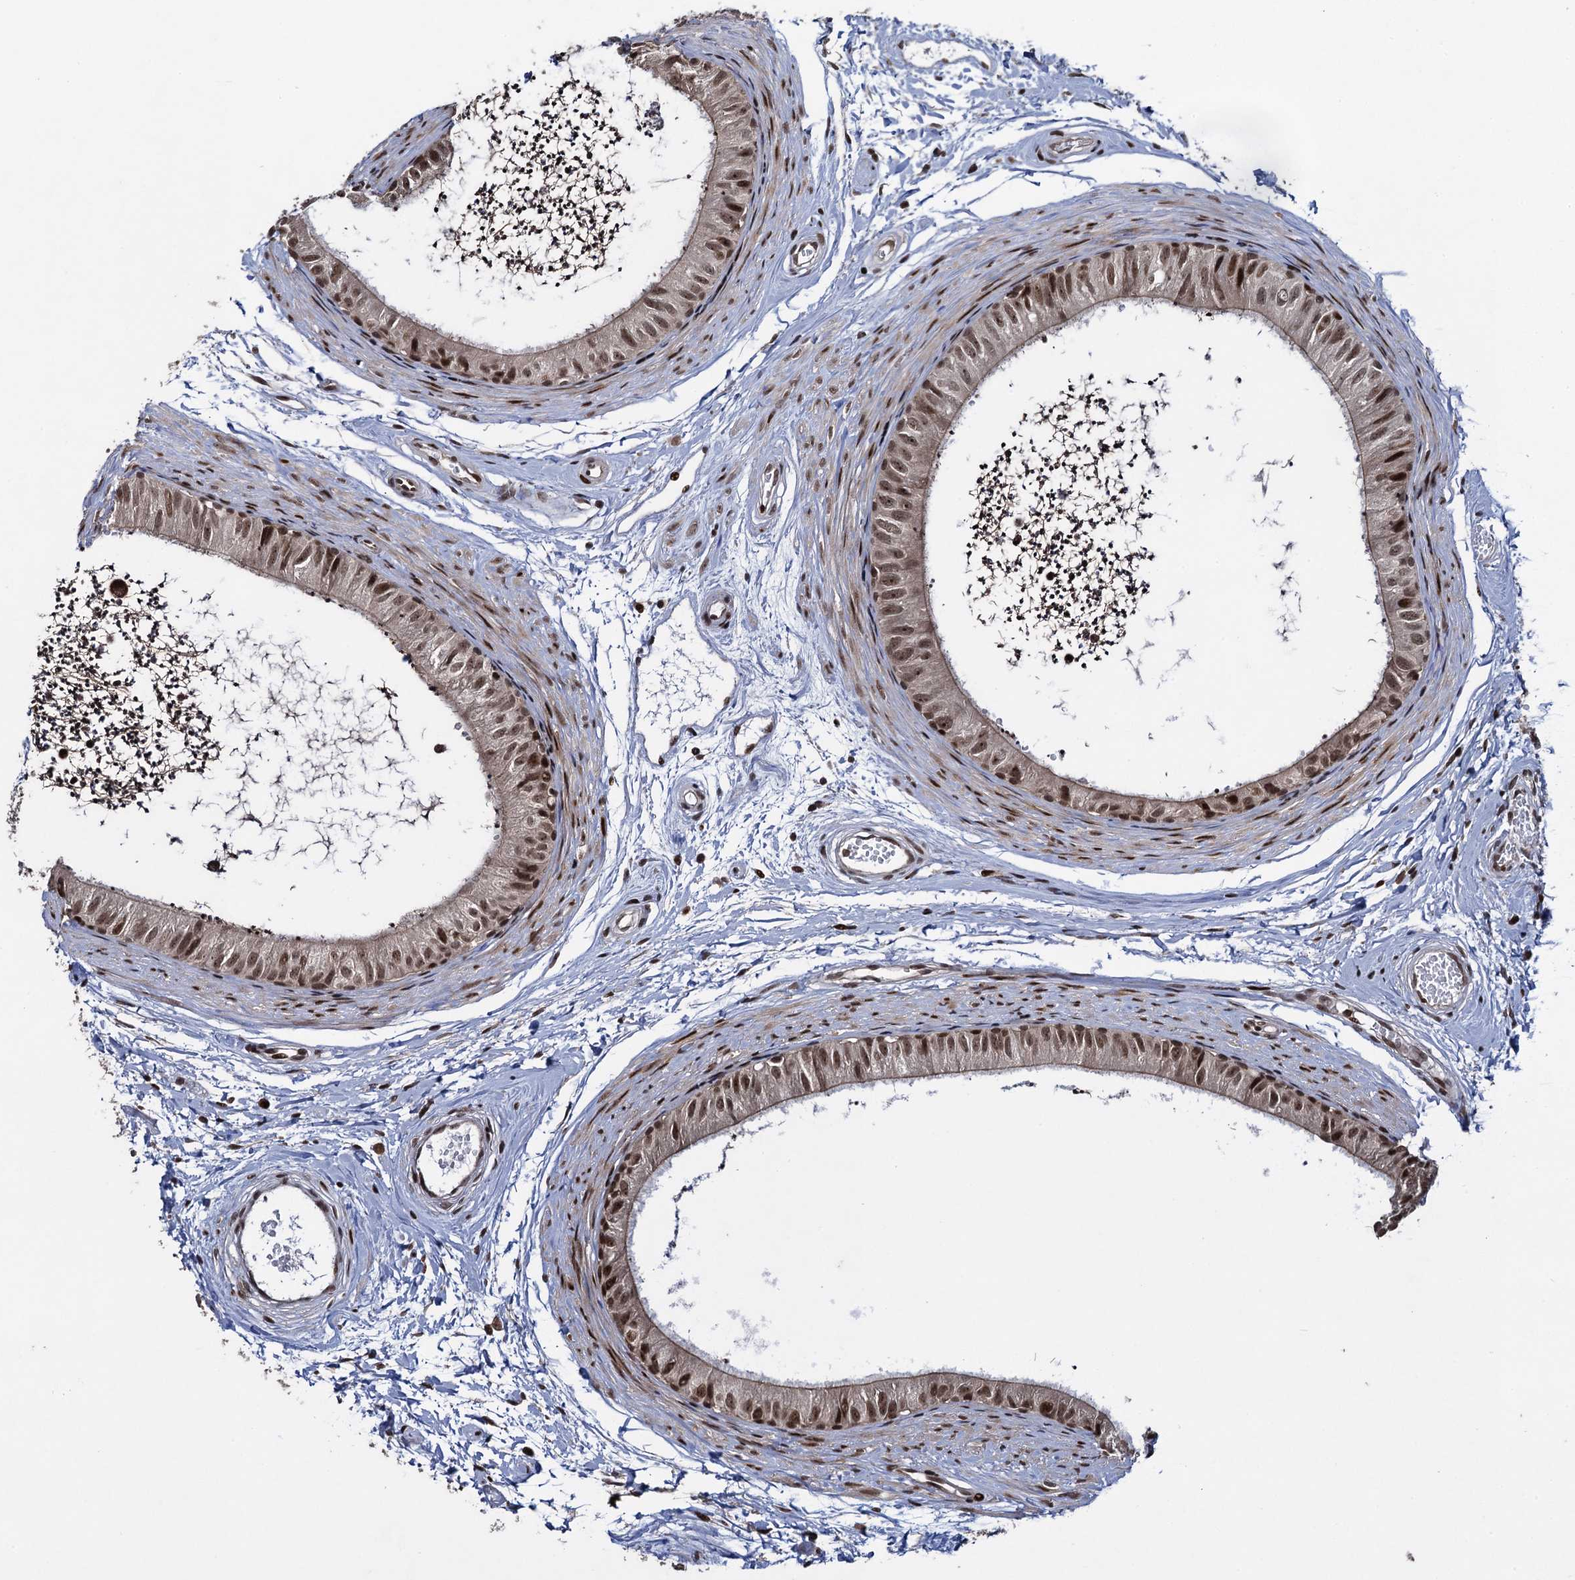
{"staining": {"intensity": "strong", "quantity": ">75%", "location": "cytoplasmic/membranous,nuclear"}, "tissue": "epididymis", "cell_type": "Glandular cells", "image_type": "normal", "snomed": [{"axis": "morphology", "description": "Normal tissue, NOS"}, {"axis": "topography", "description": "Epididymis"}], "caption": "Brown immunohistochemical staining in benign epididymis shows strong cytoplasmic/membranous,nuclear staining in approximately >75% of glandular cells. The protein of interest is stained brown, and the nuclei are stained in blue (DAB IHC with brightfield microscopy, high magnification).", "gene": "ZNF169", "patient": {"sex": "male", "age": 56}}